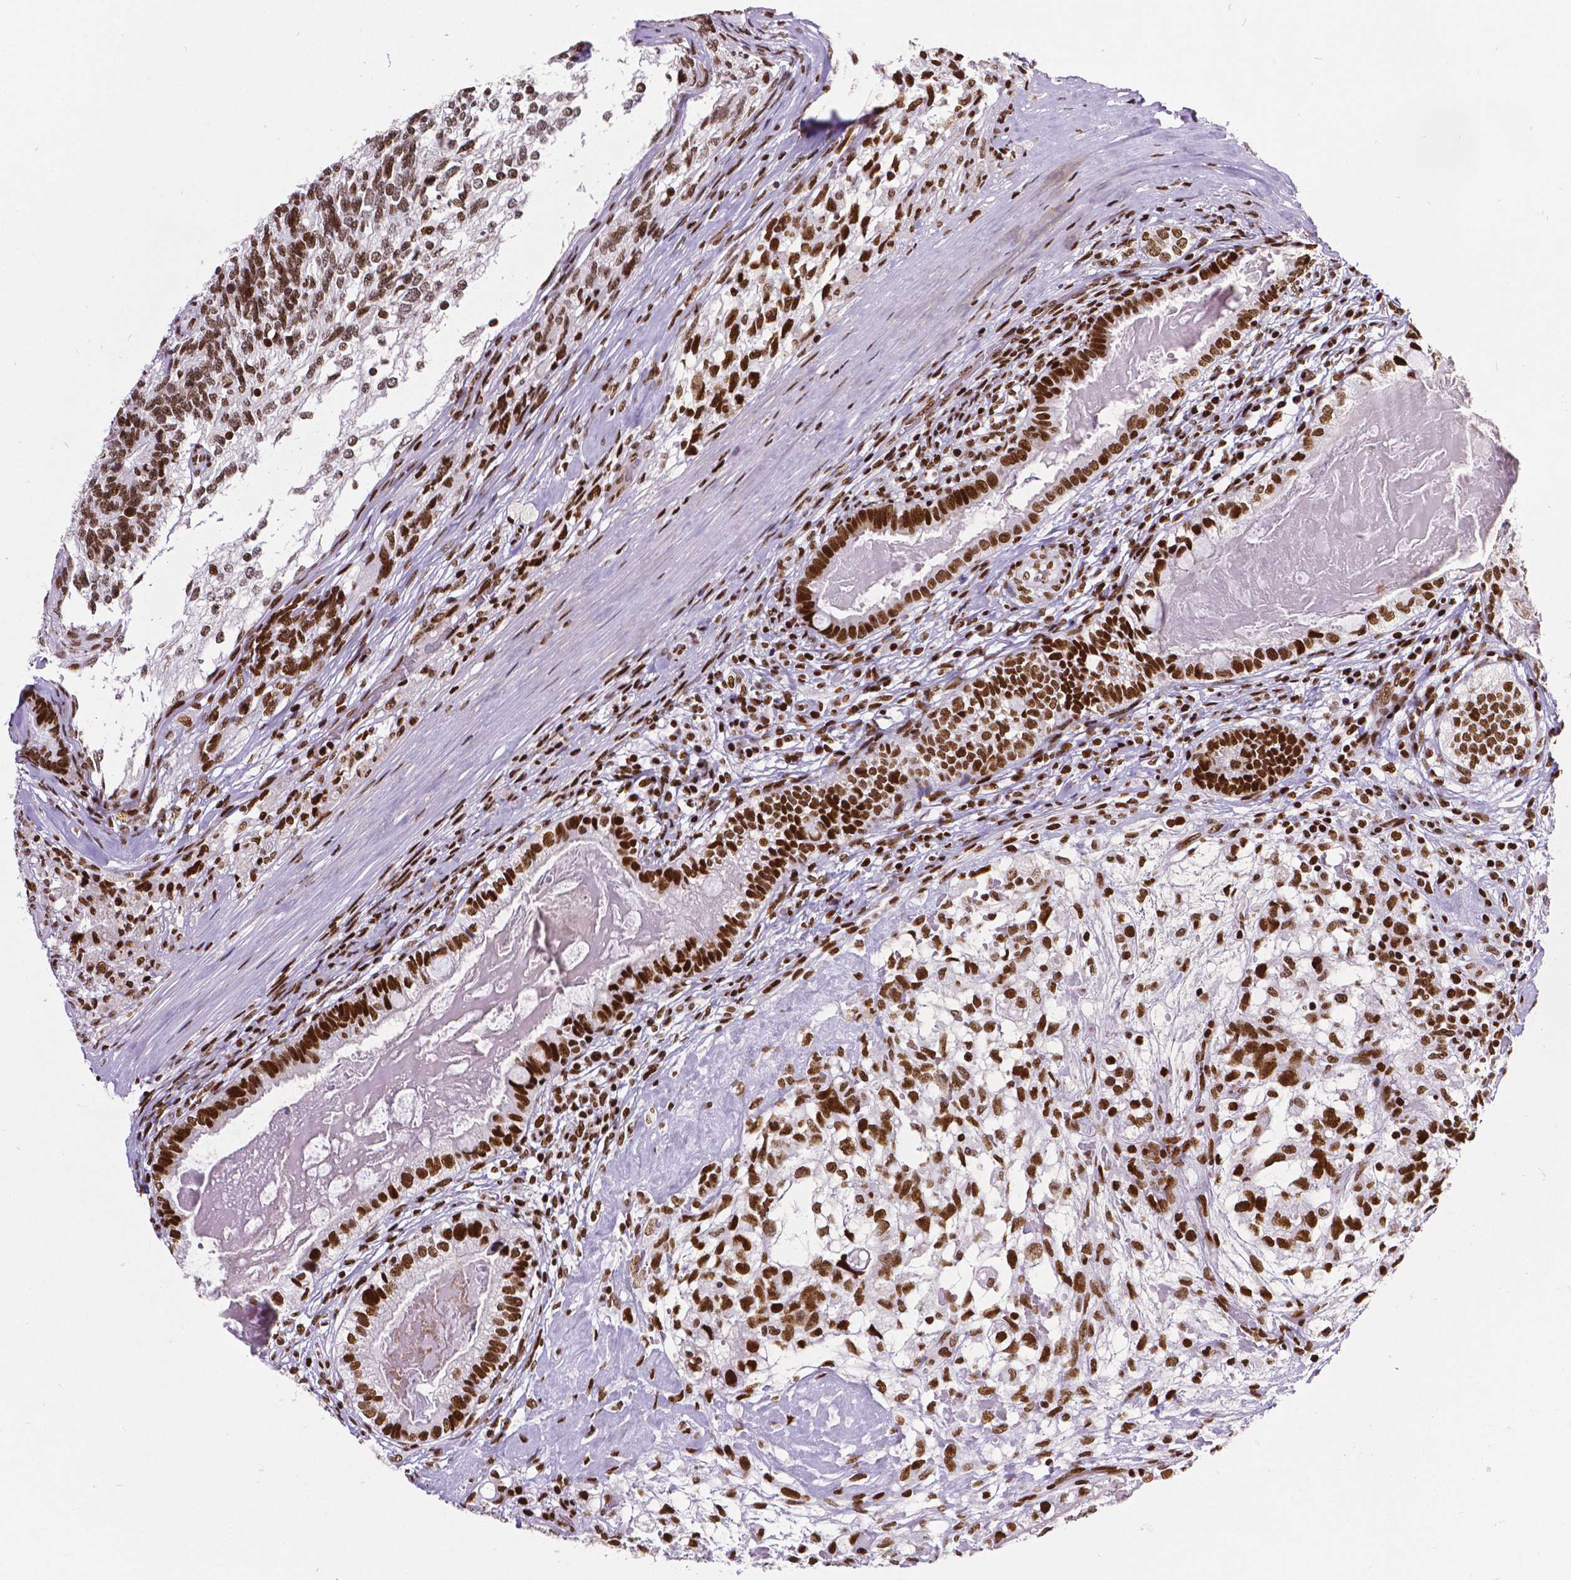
{"staining": {"intensity": "strong", "quantity": ">75%", "location": "nuclear"}, "tissue": "testis cancer", "cell_type": "Tumor cells", "image_type": "cancer", "snomed": [{"axis": "morphology", "description": "Seminoma, NOS"}, {"axis": "morphology", "description": "Carcinoma, Embryonal, NOS"}, {"axis": "topography", "description": "Testis"}], "caption": "IHC staining of testis embryonal carcinoma, which displays high levels of strong nuclear staining in about >75% of tumor cells indicating strong nuclear protein expression. The staining was performed using DAB (brown) for protein detection and nuclei were counterstained in hematoxylin (blue).", "gene": "CTCF", "patient": {"sex": "male", "age": 41}}